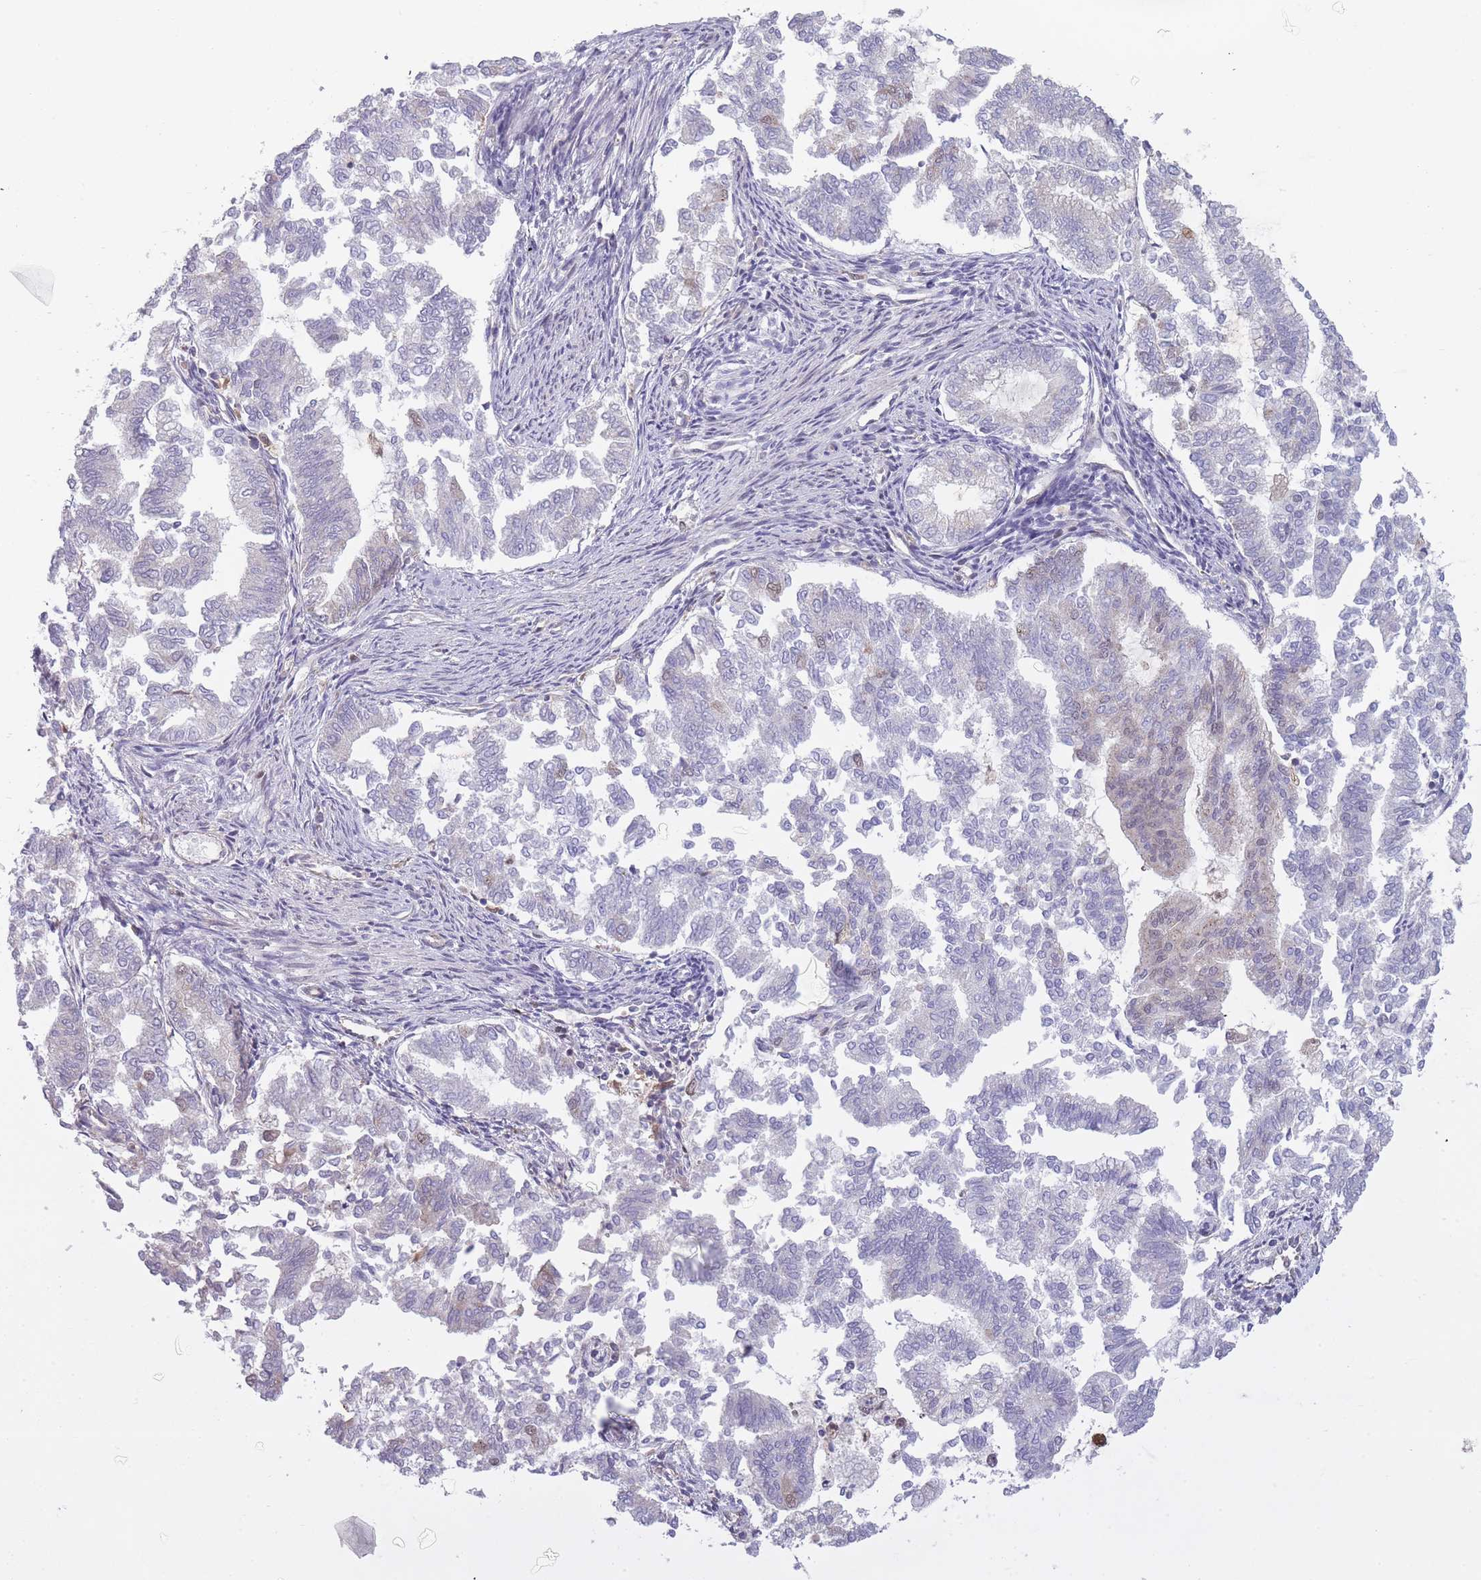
{"staining": {"intensity": "negative", "quantity": "none", "location": "none"}, "tissue": "endometrial cancer", "cell_type": "Tumor cells", "image_type": "cancer", "snomed": [{"axis": "morphology", "description": "Adenocarcinoma, NOS"}, {"axis": "topography", "description": "Endometrium"}], "caption": "Histopathology image shows no significant protein expression in tumor cells of endometrial adenocarcinoma.", "gene": "LGALS9", "patient": {"sex": "female", "age": 79}}